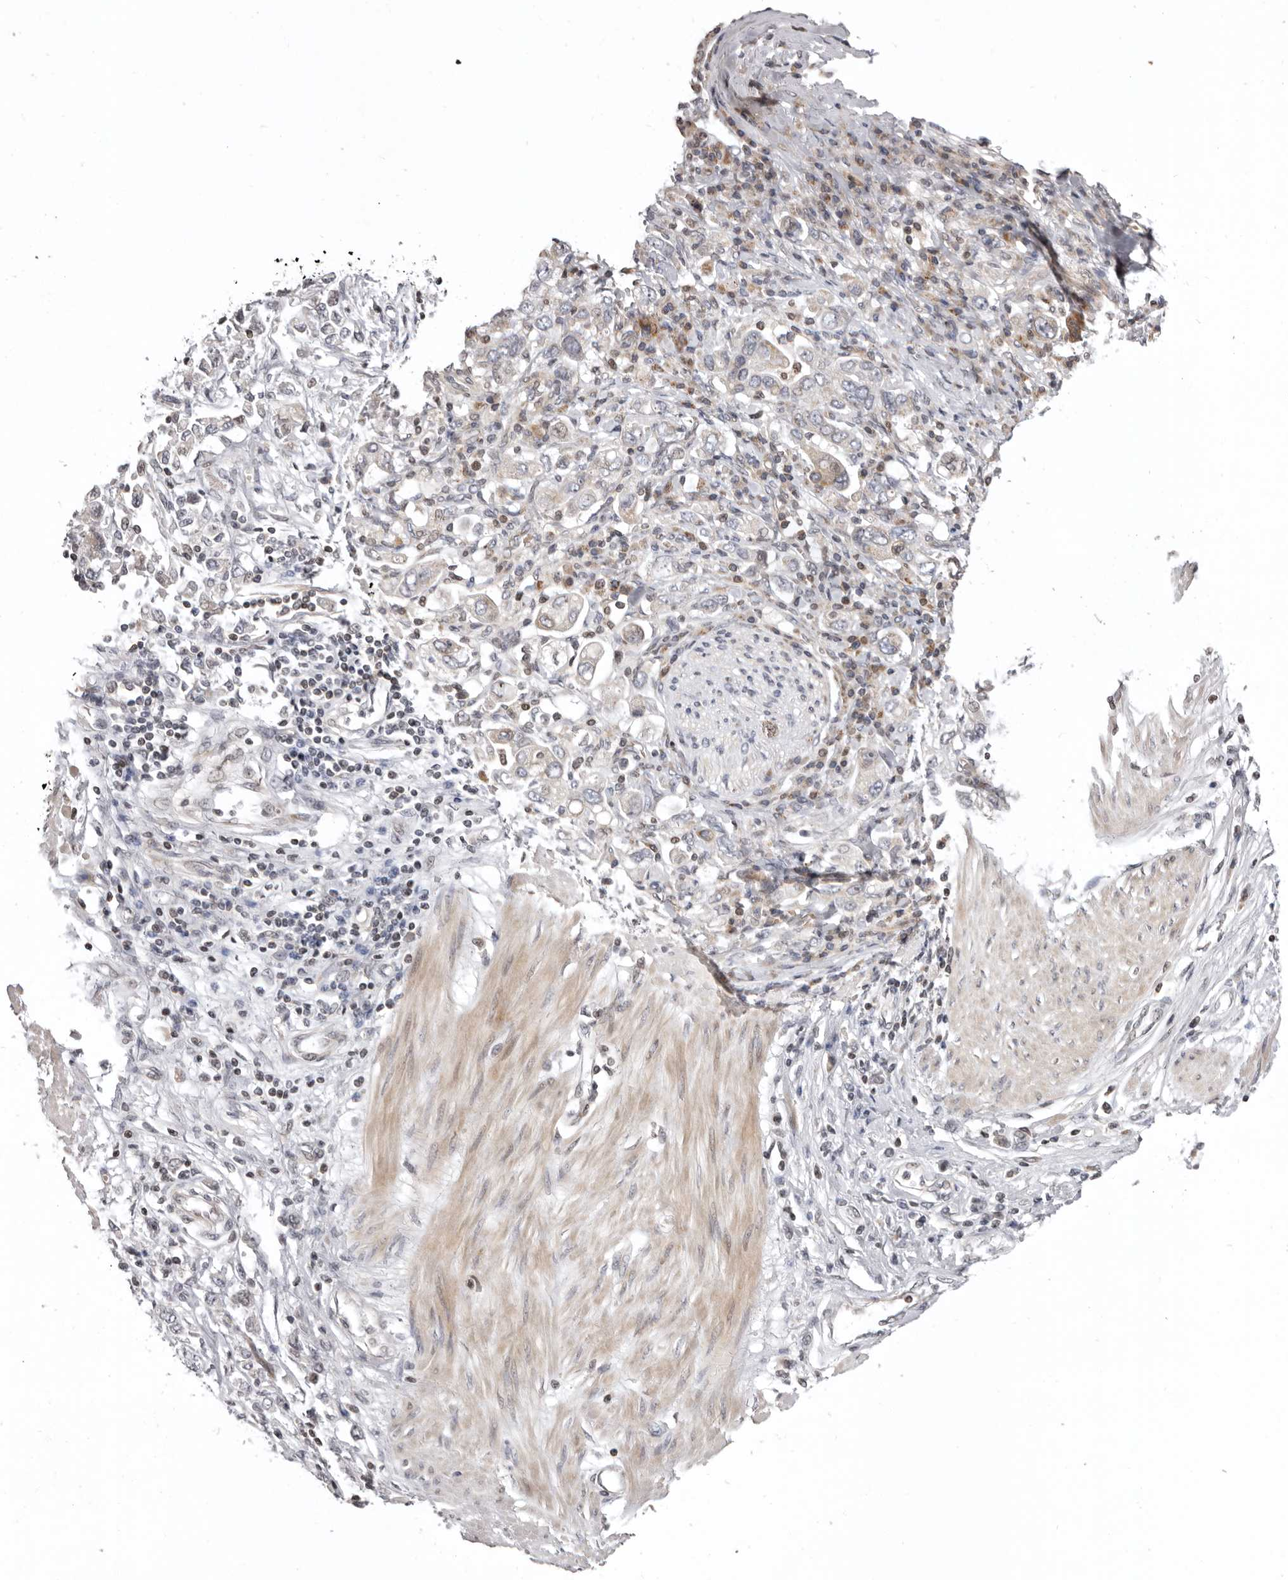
{"staining": {"intensity": "negative", "quantity": "none", "location": "none"}, "tissue": "stomach cancer", "cell_type": "Tumor cells", "image_type": "cancer", "snomed": [{"axis": "morphology", "description": "Adenocarcinoma, NOS"}, {"axis": "topography", "description": "Stomach"}], "caption": "Immunohistochemical staining of adenocarcinoma (stomach) exhibits no significant positivity in tumor cells. (Stains: DAB (3,3'-diaminobenzidine) immunohistochemistry (IHC) with hematoxylin counter stain, Microscopy: brightfield microscopy at high magnification).", "gene": "AZIN1", "patient": {"sex": "female", "age": 76}}